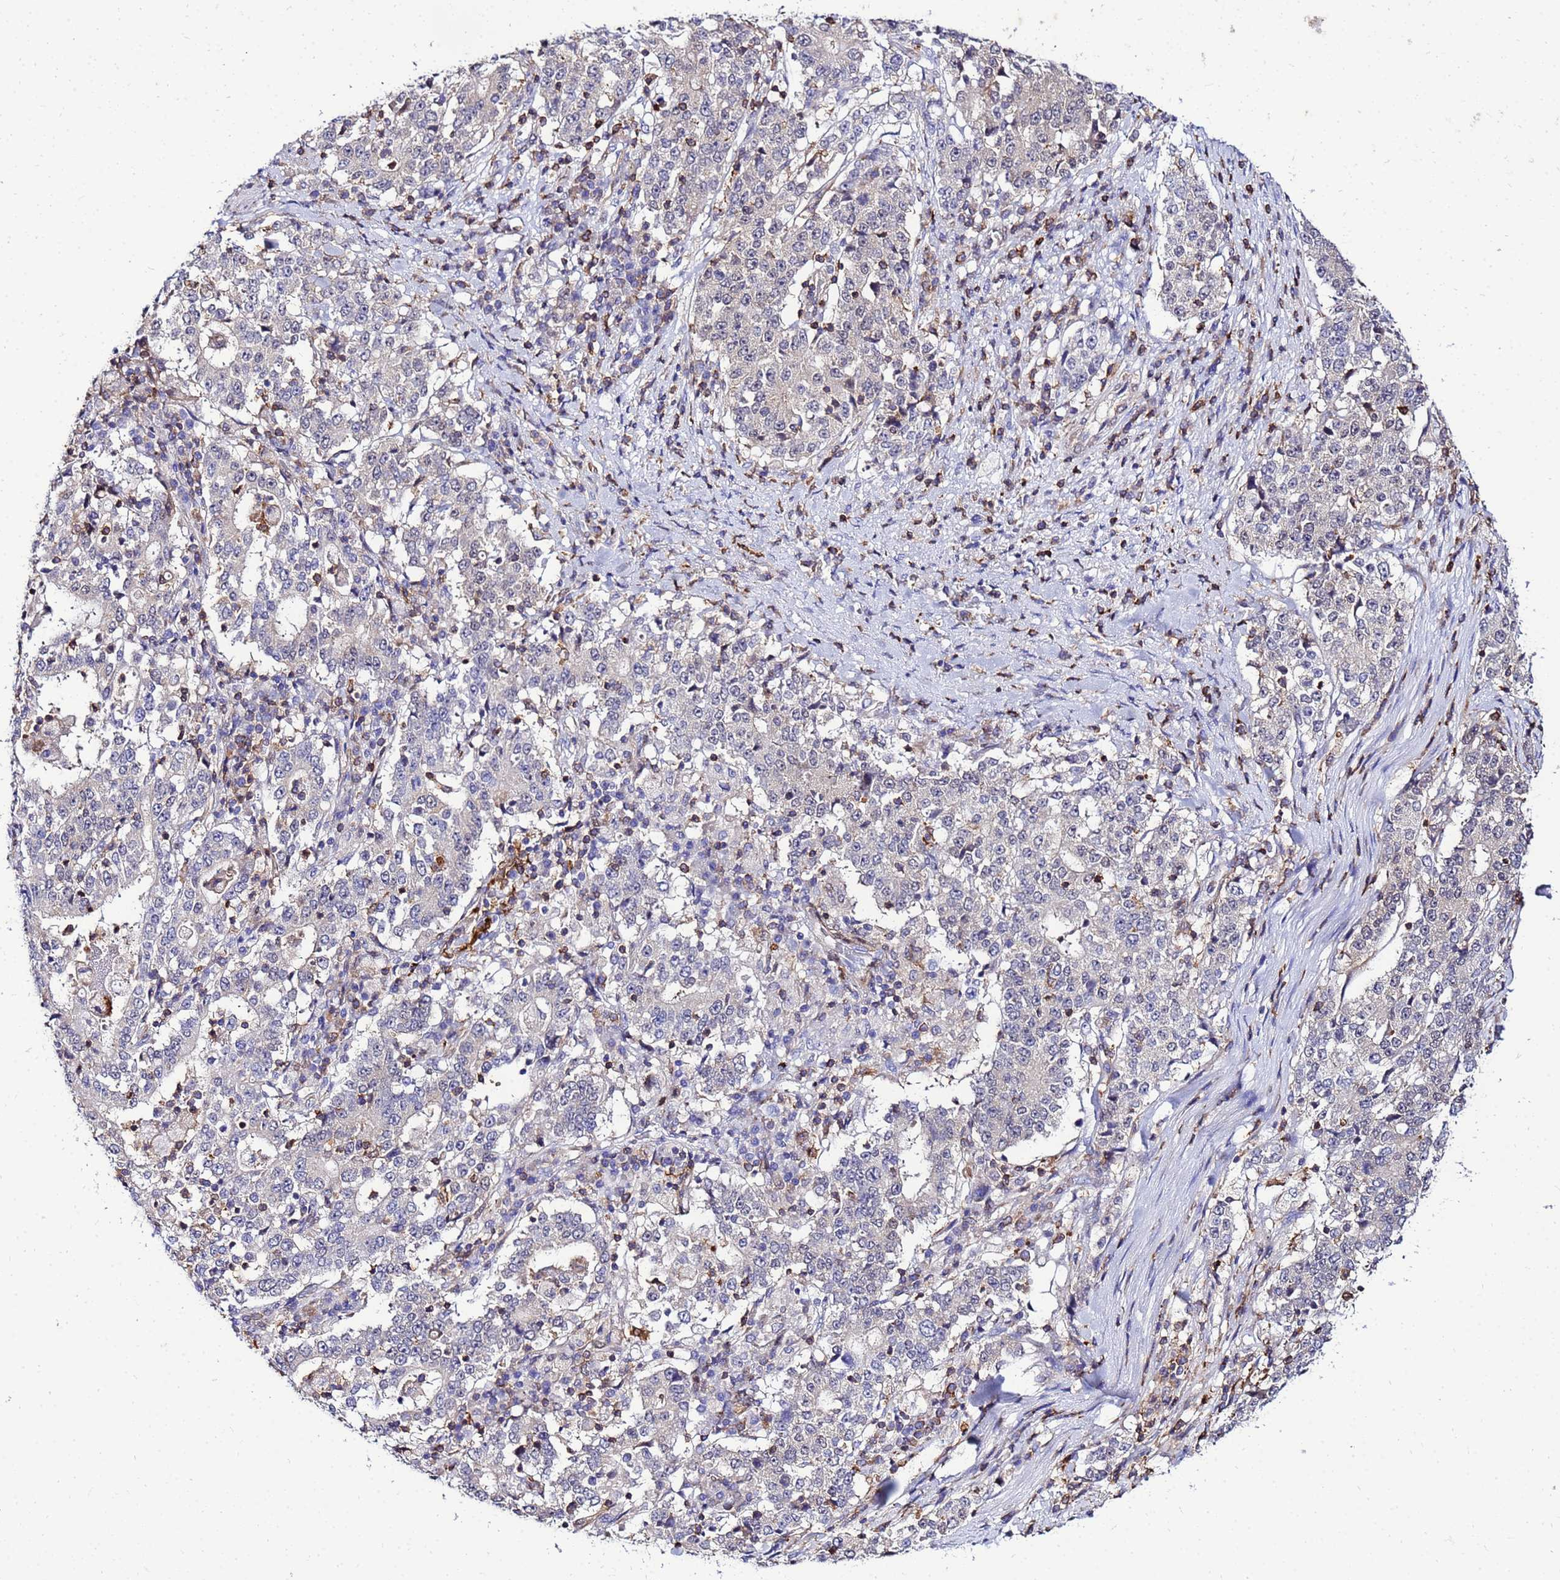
{"staining": {"intensity": "negative", "quantity": "none", "location": "none"}, "tissue": "stomach cancer", "cell_type": "Tumor cells", "image_type": "cancer", "snomed": [{"axis": "morphology", "description": "Adenocarcinoma, NOS"}, {"axis": "topography", "description": "Stomach"}], "caption": "Tumor cells are negative for brown protein staining in adenocarcinoma (stomach).", "gene": "DBNDD2", "patient": {"sex": "male", "age": 59}}